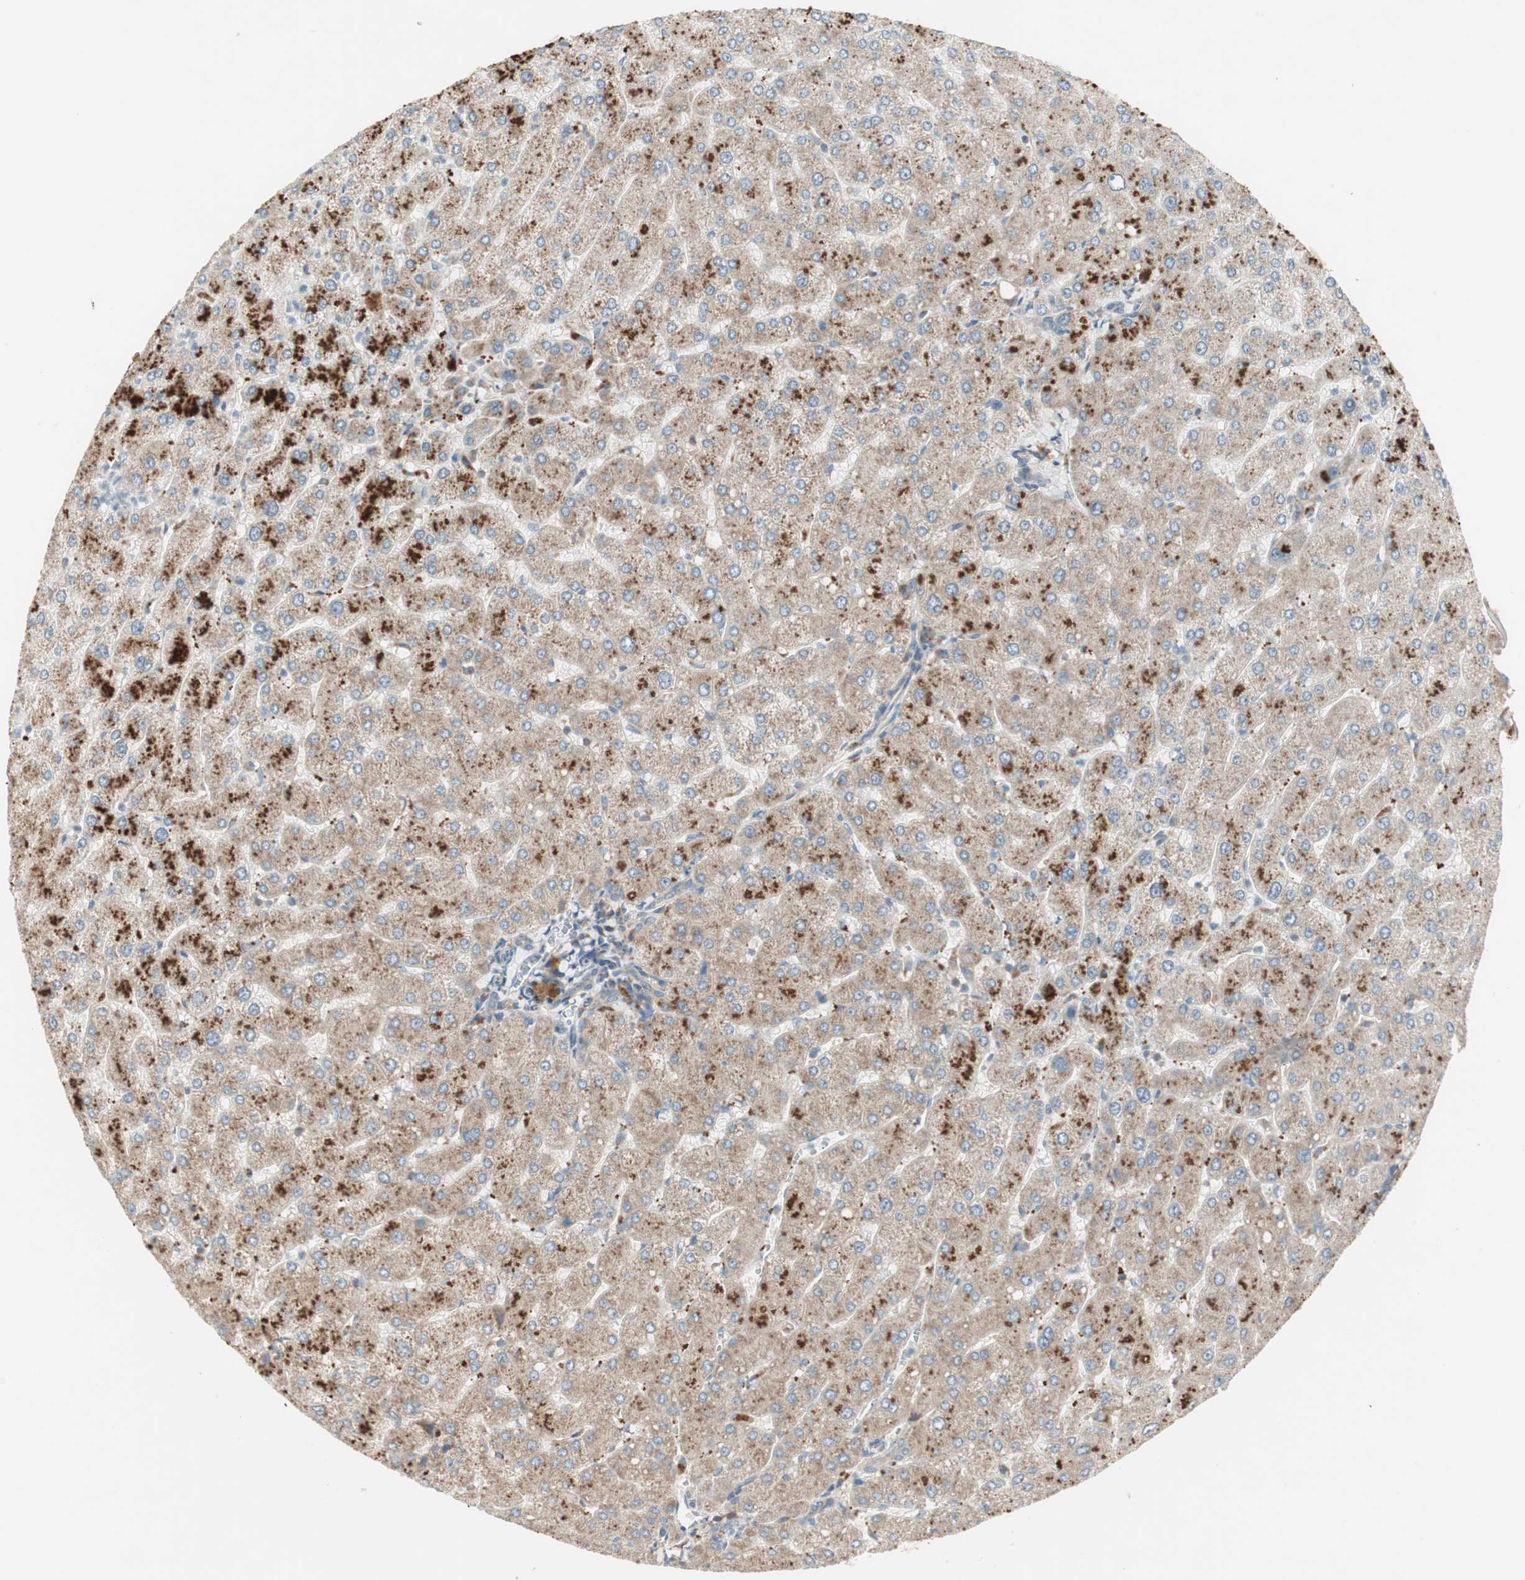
{"staining": {"intensity": "weak", "quantity": ">75%", "location": "cytoplasmic/membranous"}, "tissue": "liver", "cell_type": "Cholangiocytes", "image_type": "normal", "snomed": [{"axis": "morphology", "description": "Normal tissue, NOS"}, {"axis": "topography", "description": "Liver"}], "caption": "Weak cytoplasmic/membranous positivity is appreciated in about >75% of cholangiocytes in benign liver.", "gene": "RPL23", "patient": {"sex": "male", "age": 55}}